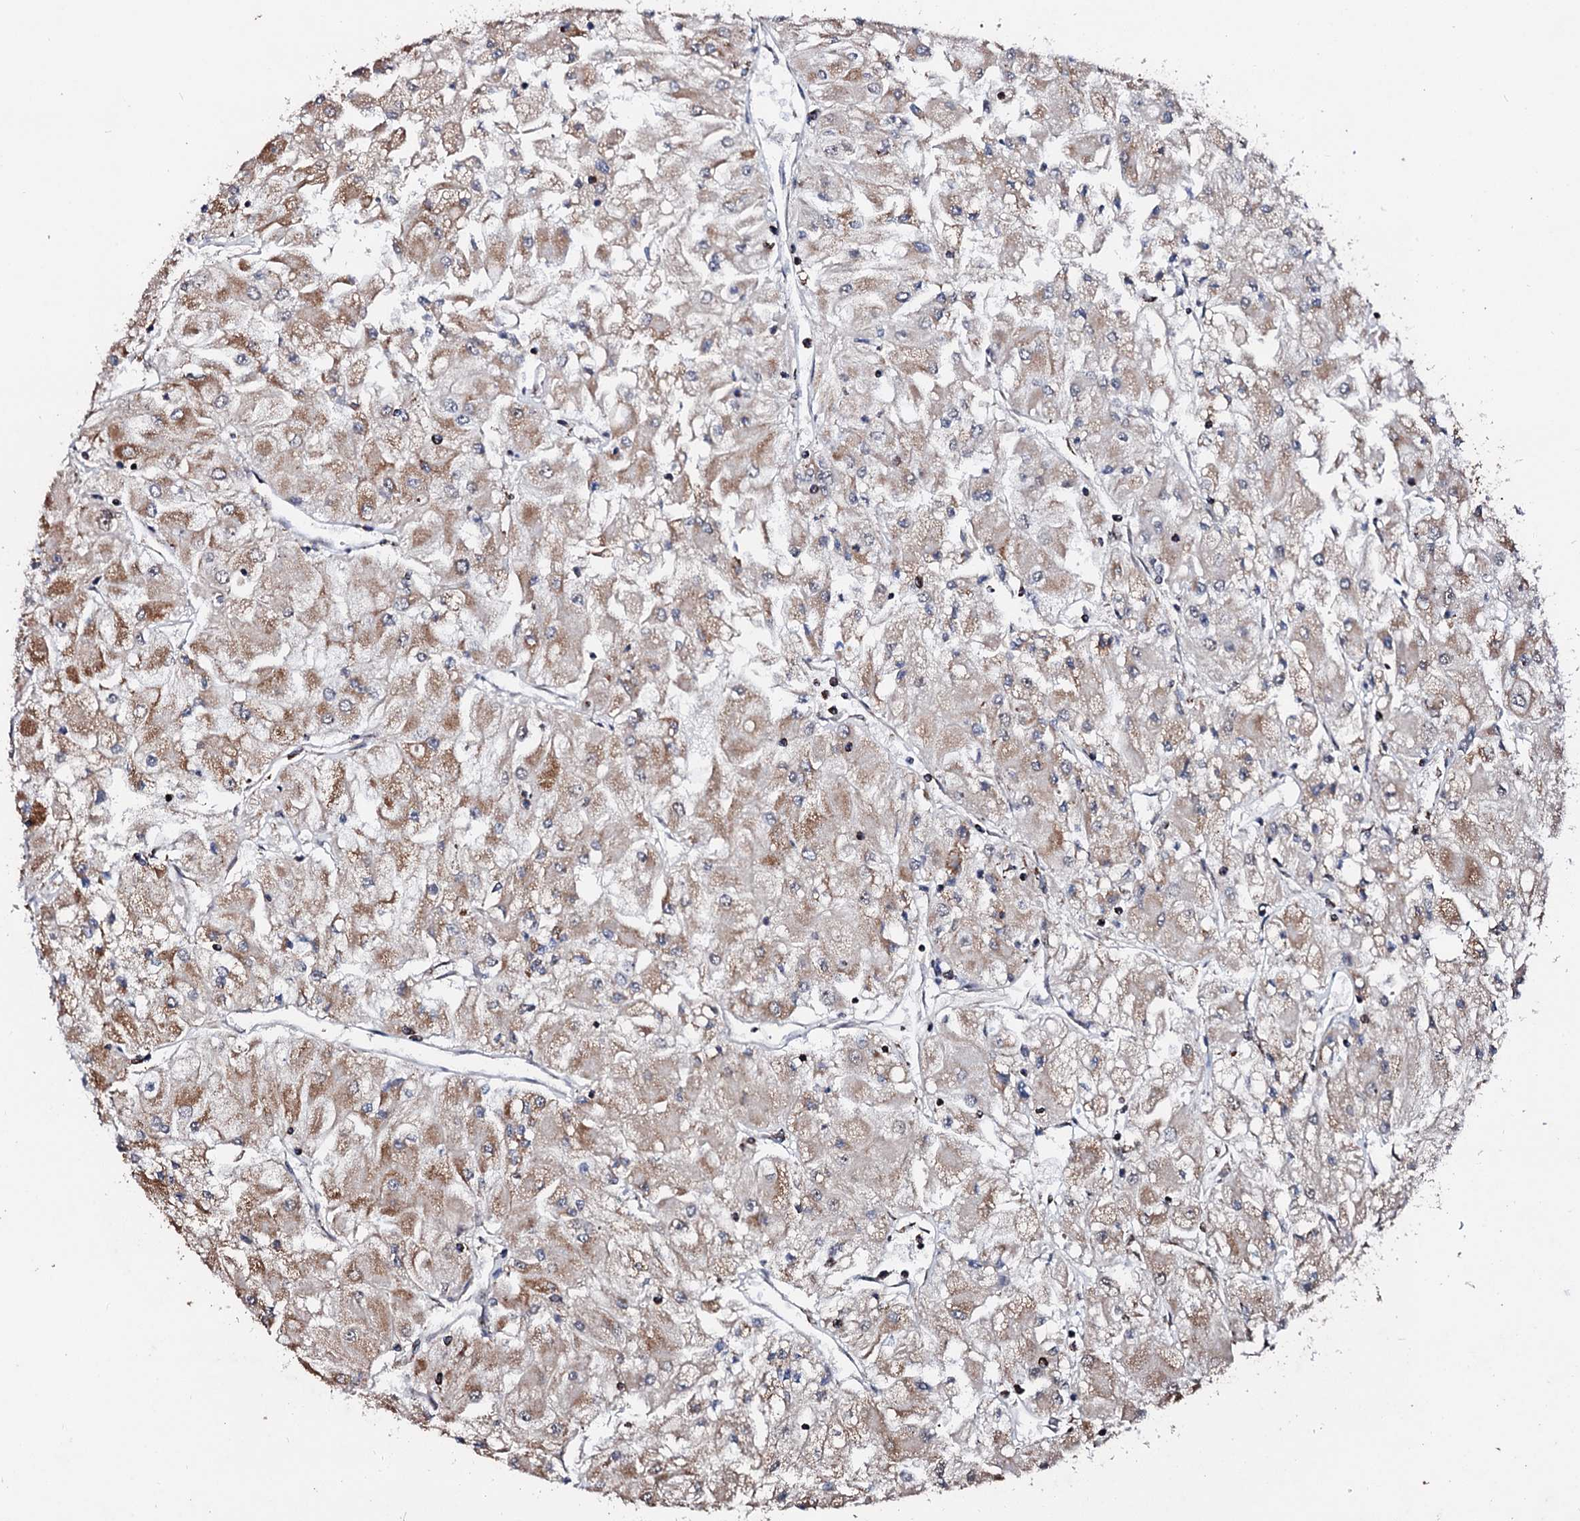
{"staining": {"intensity": "moderate", "quantity": "<25%", "location": "cytoplasmic/membranous"}, "tissue": "renal cancer", "cell_type": "Tumor cells", "image_type": "cancer", "snomed": [{"axis": "morphology", "description": "Adenocarcinoma, NOS"}, {"axis": "topography", "description": "Kidney"}], "caption": "Human renal adenocarcinoma stained with a brown dye demonstrates moderate cytoplasmic/membranous positive expression in about <25% of tumor cells.", "gene": "SECISBP2L", "patient": {"sex": "male", "age": 80}}